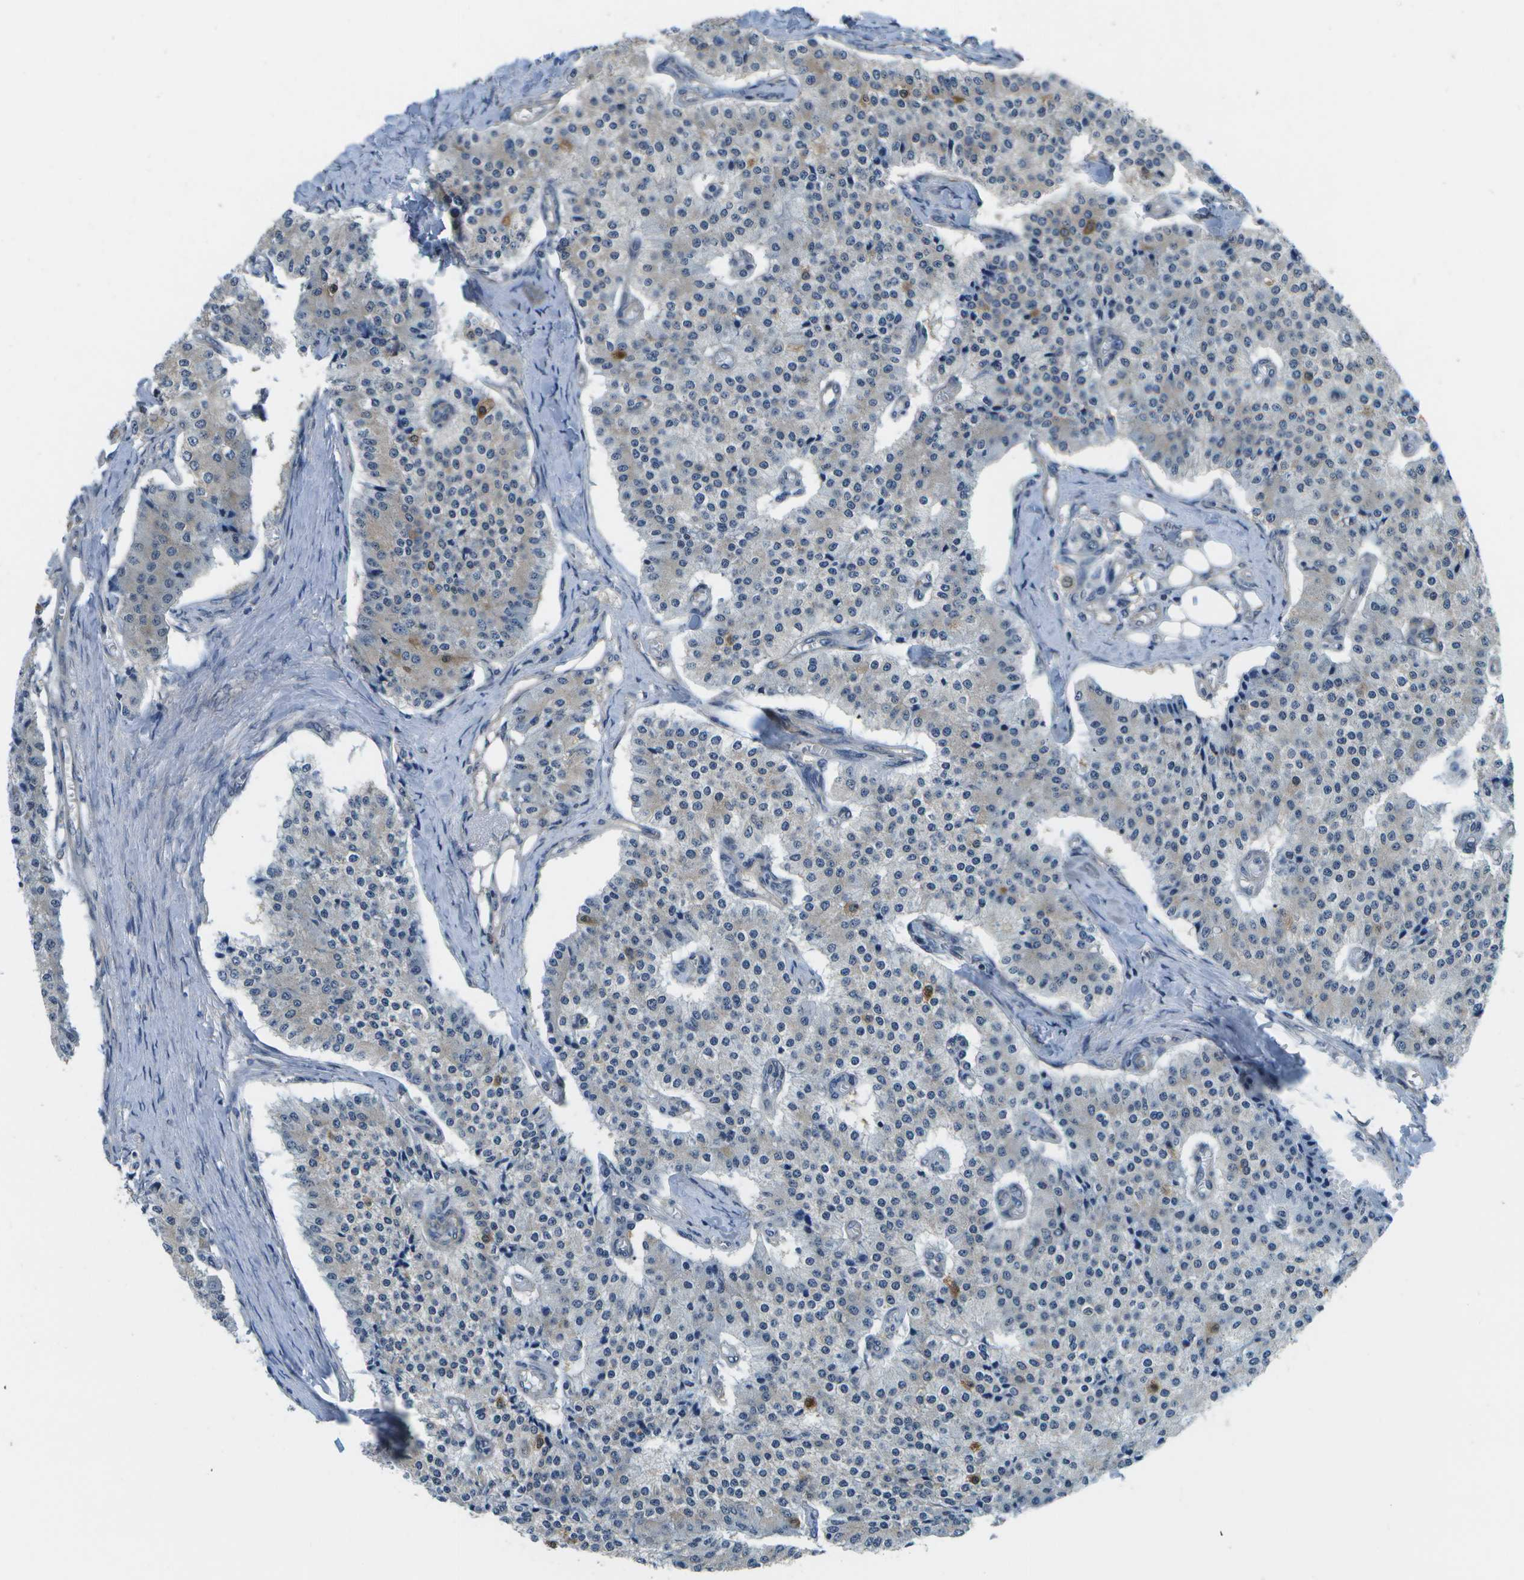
{"staining": {"intensity": "negative", "quantity": "none", "location": "none"}, "tissue": "carcinoid", "cell_type": "Tumor cells", "image_type": "cancer", "snomed": [{"axis": "morphology", "description": "Carcinoid, malignant, NOS"}, {"axis": "topography", "description": "Colon"}], "caption": "Tumor cells are negative for brown protein staining in malignant carcinoid. The staining is performed using DAB (3,3'-diaminobenzidine) brown chromogen with nuclei counter-stained in using hematoxylin.", "gene": "P3H1", "patient": {"sex": "female", "age": 52}}